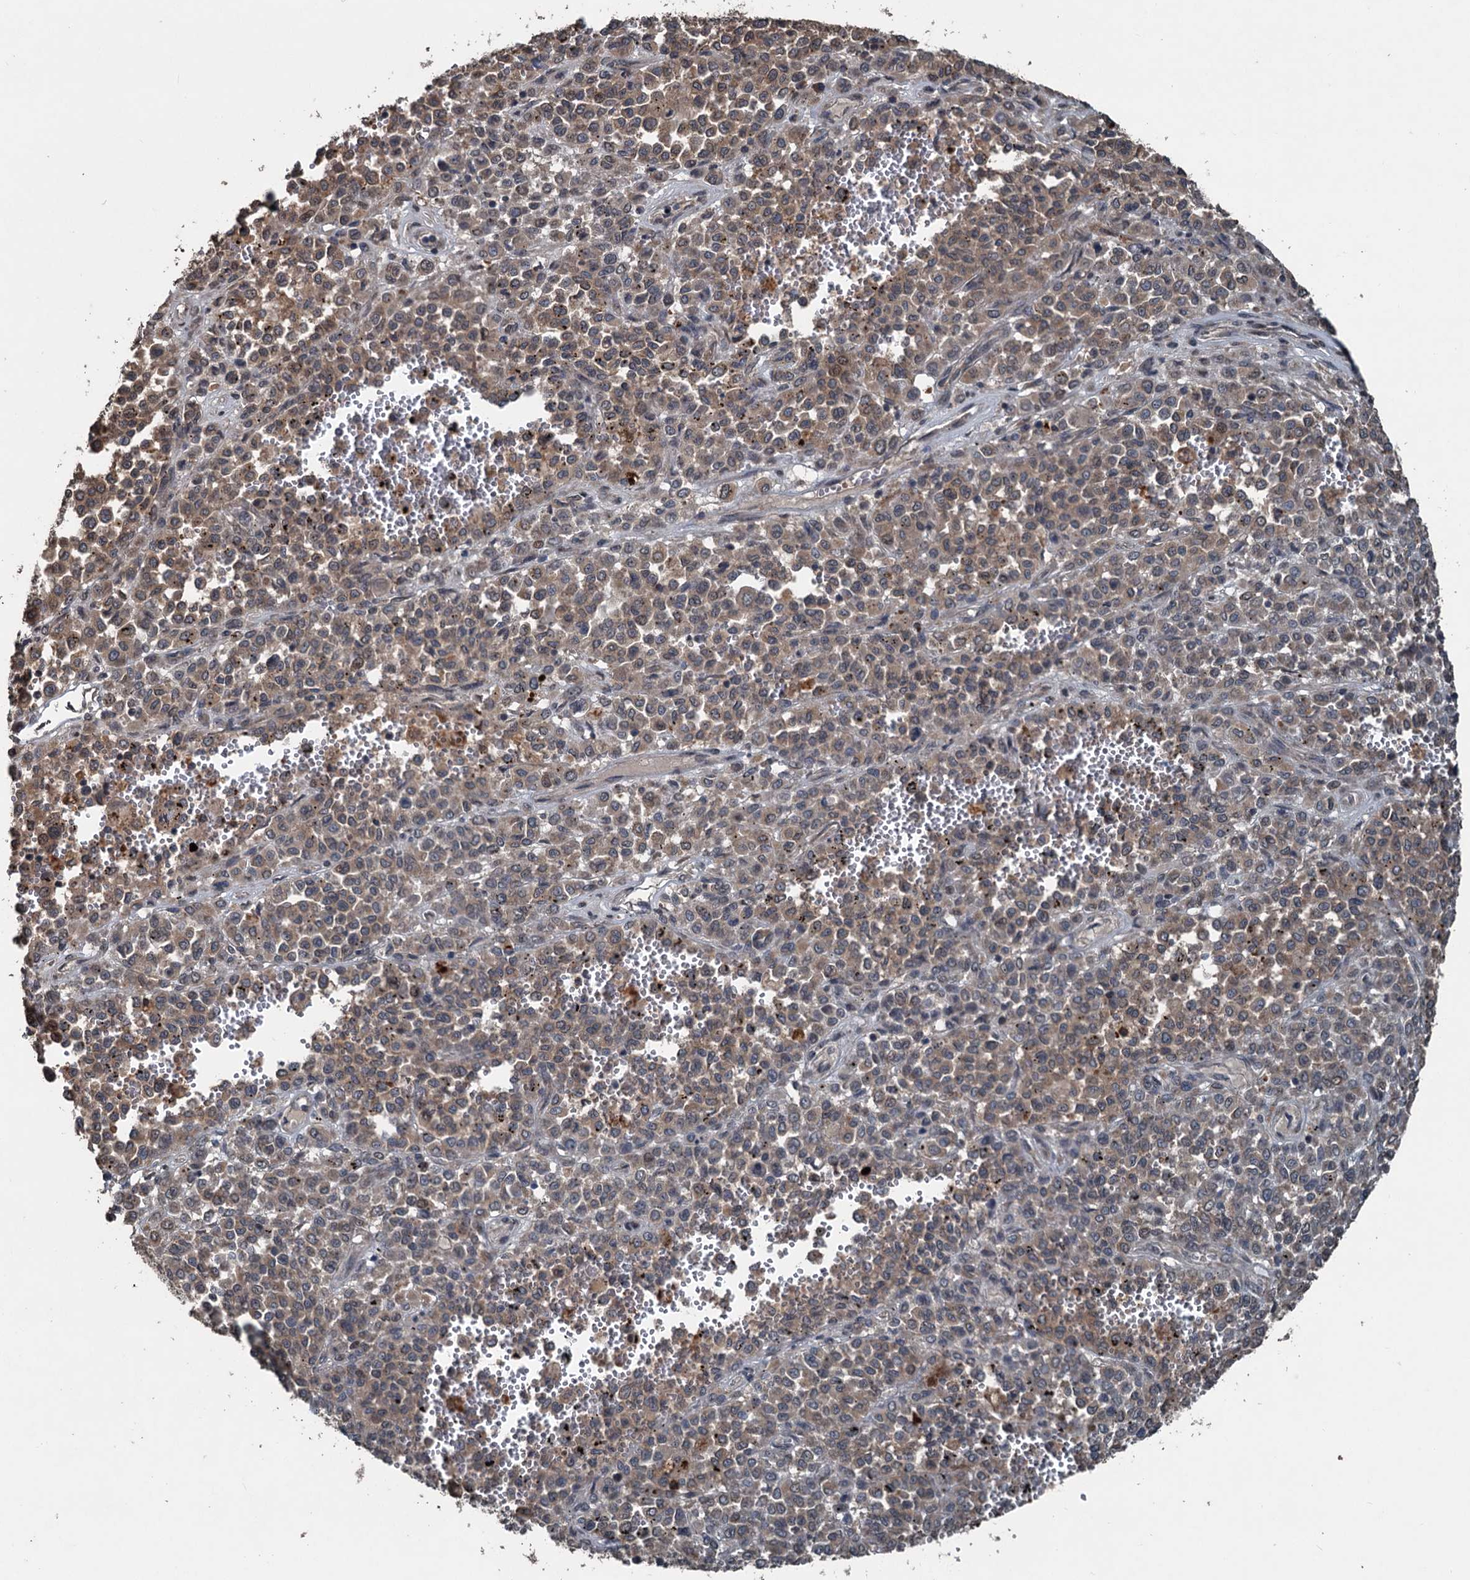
{"staining": {"intensity": "weak", "quantity": ">75%", "location": "cytoplasmic/membranous"}, "tissue": "melanoma", "cell_type": "Tumor cells", "image_type": "cancer", "snomed": [{"axis": "morphology", "description": "Malignant melanoma, Metastatic site"}, {"axis": "topography", "description": "Pancreas"}], "caption": "DAB immunohistochemical staining of human malignant melanoma (metastatic site) shows weak cytoplasmic/membranous protein expression in approximately >75% of tumor cells.", "gene": "N4BP2L2", "patient": {"sex": "female", "age": 30}}